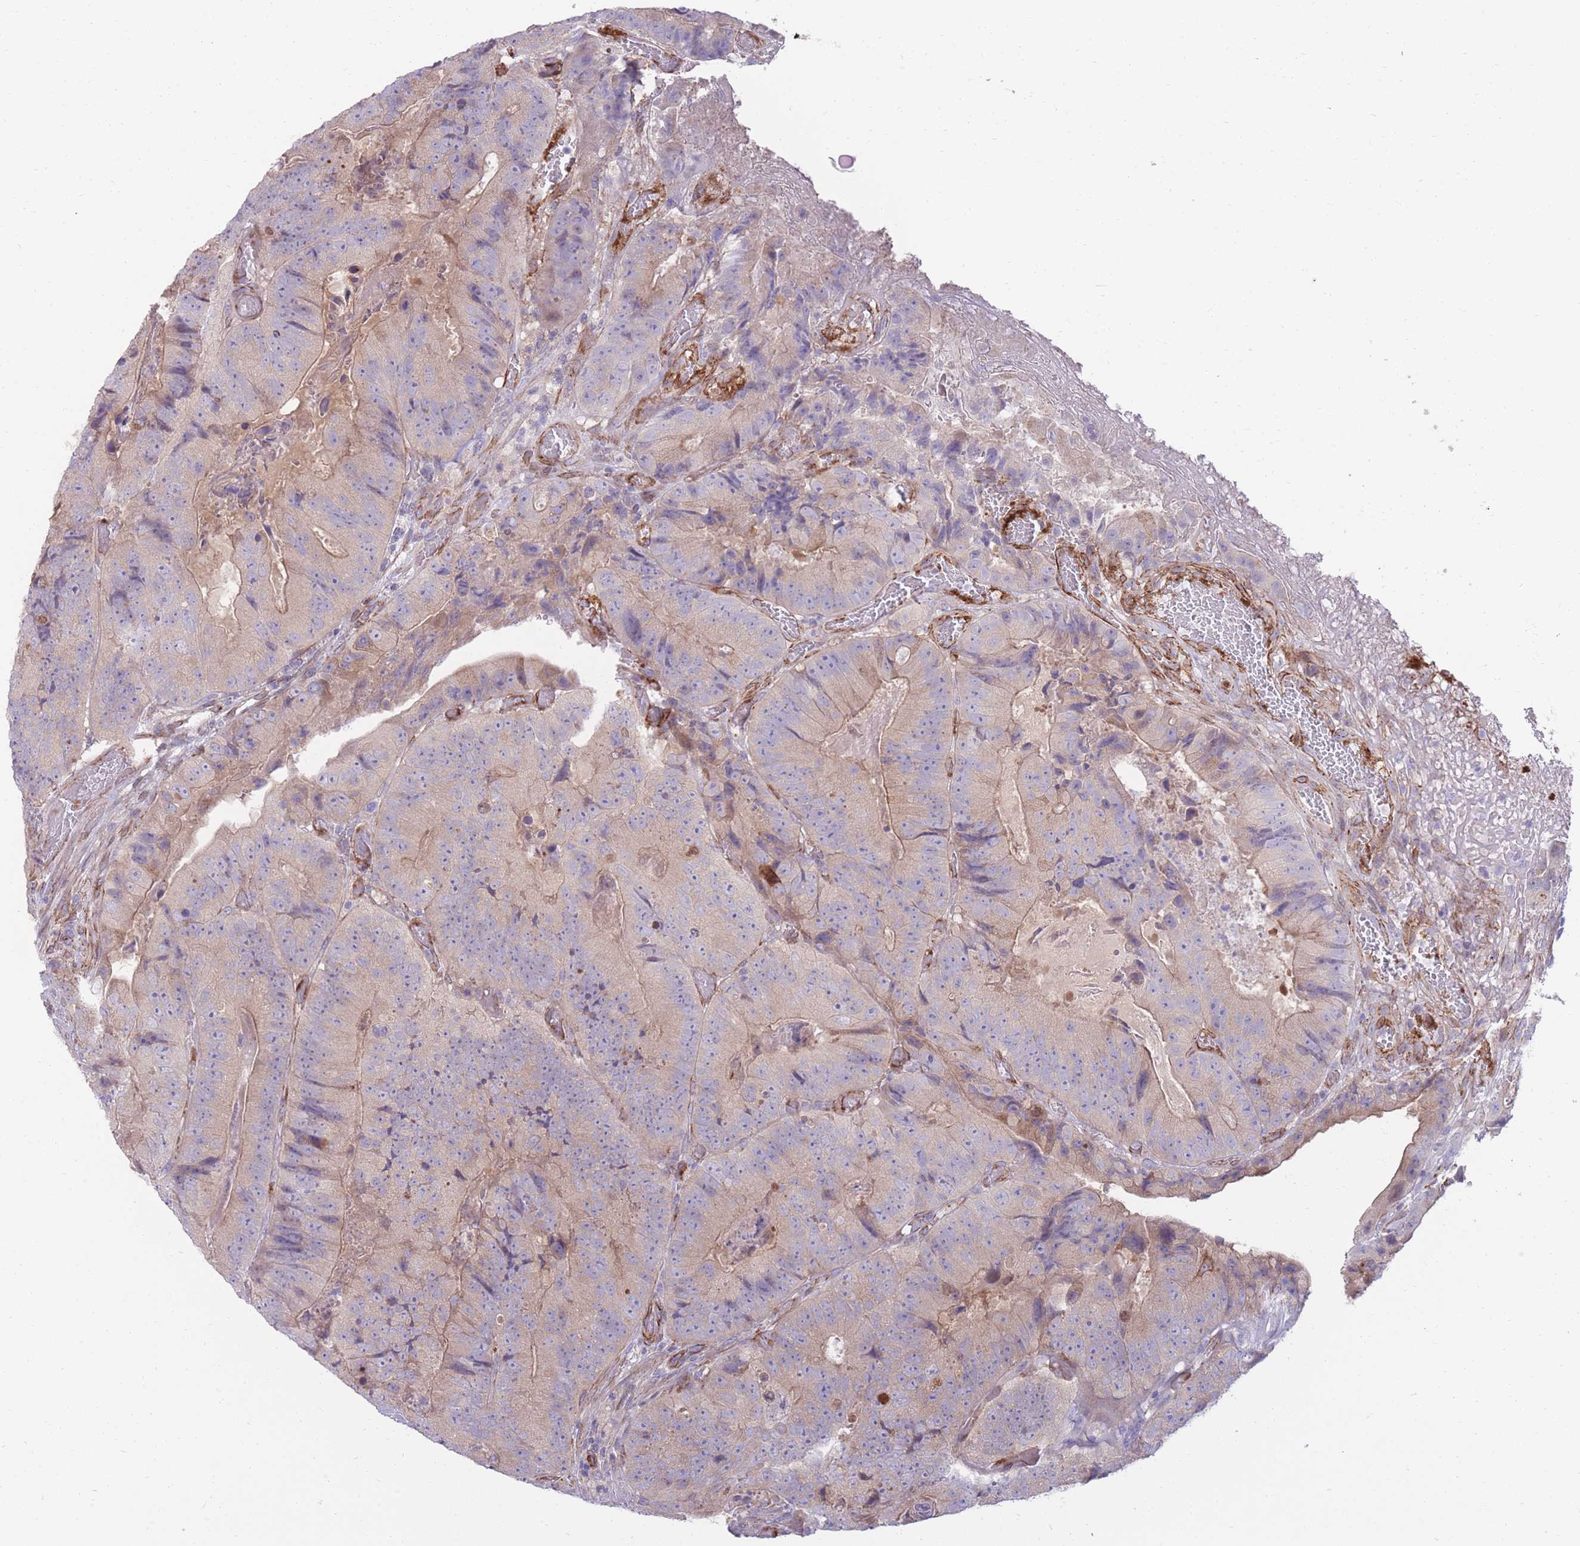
{"staining": {"intensity": "weak", "quantity": ">75%", "location": "cytoplasmic/membranous"}, "tissue": "colorectal cancer", "cell_type": "Tumor cells", "image_type": "cancer", "snomed": [{"axis": "morphology", "description": "Adenocarcinoma, NOS"}, {"axis": "topography", "description": "Colon"}], "caption": "Brown immunohistochemical staining in human adenocarcinoma (colorectal) displays weak cytoplasmic/membranous expression in about >75% of tumor cells.", "gene": "RGS11", "patient": {"sex": "female", "age": 86}}